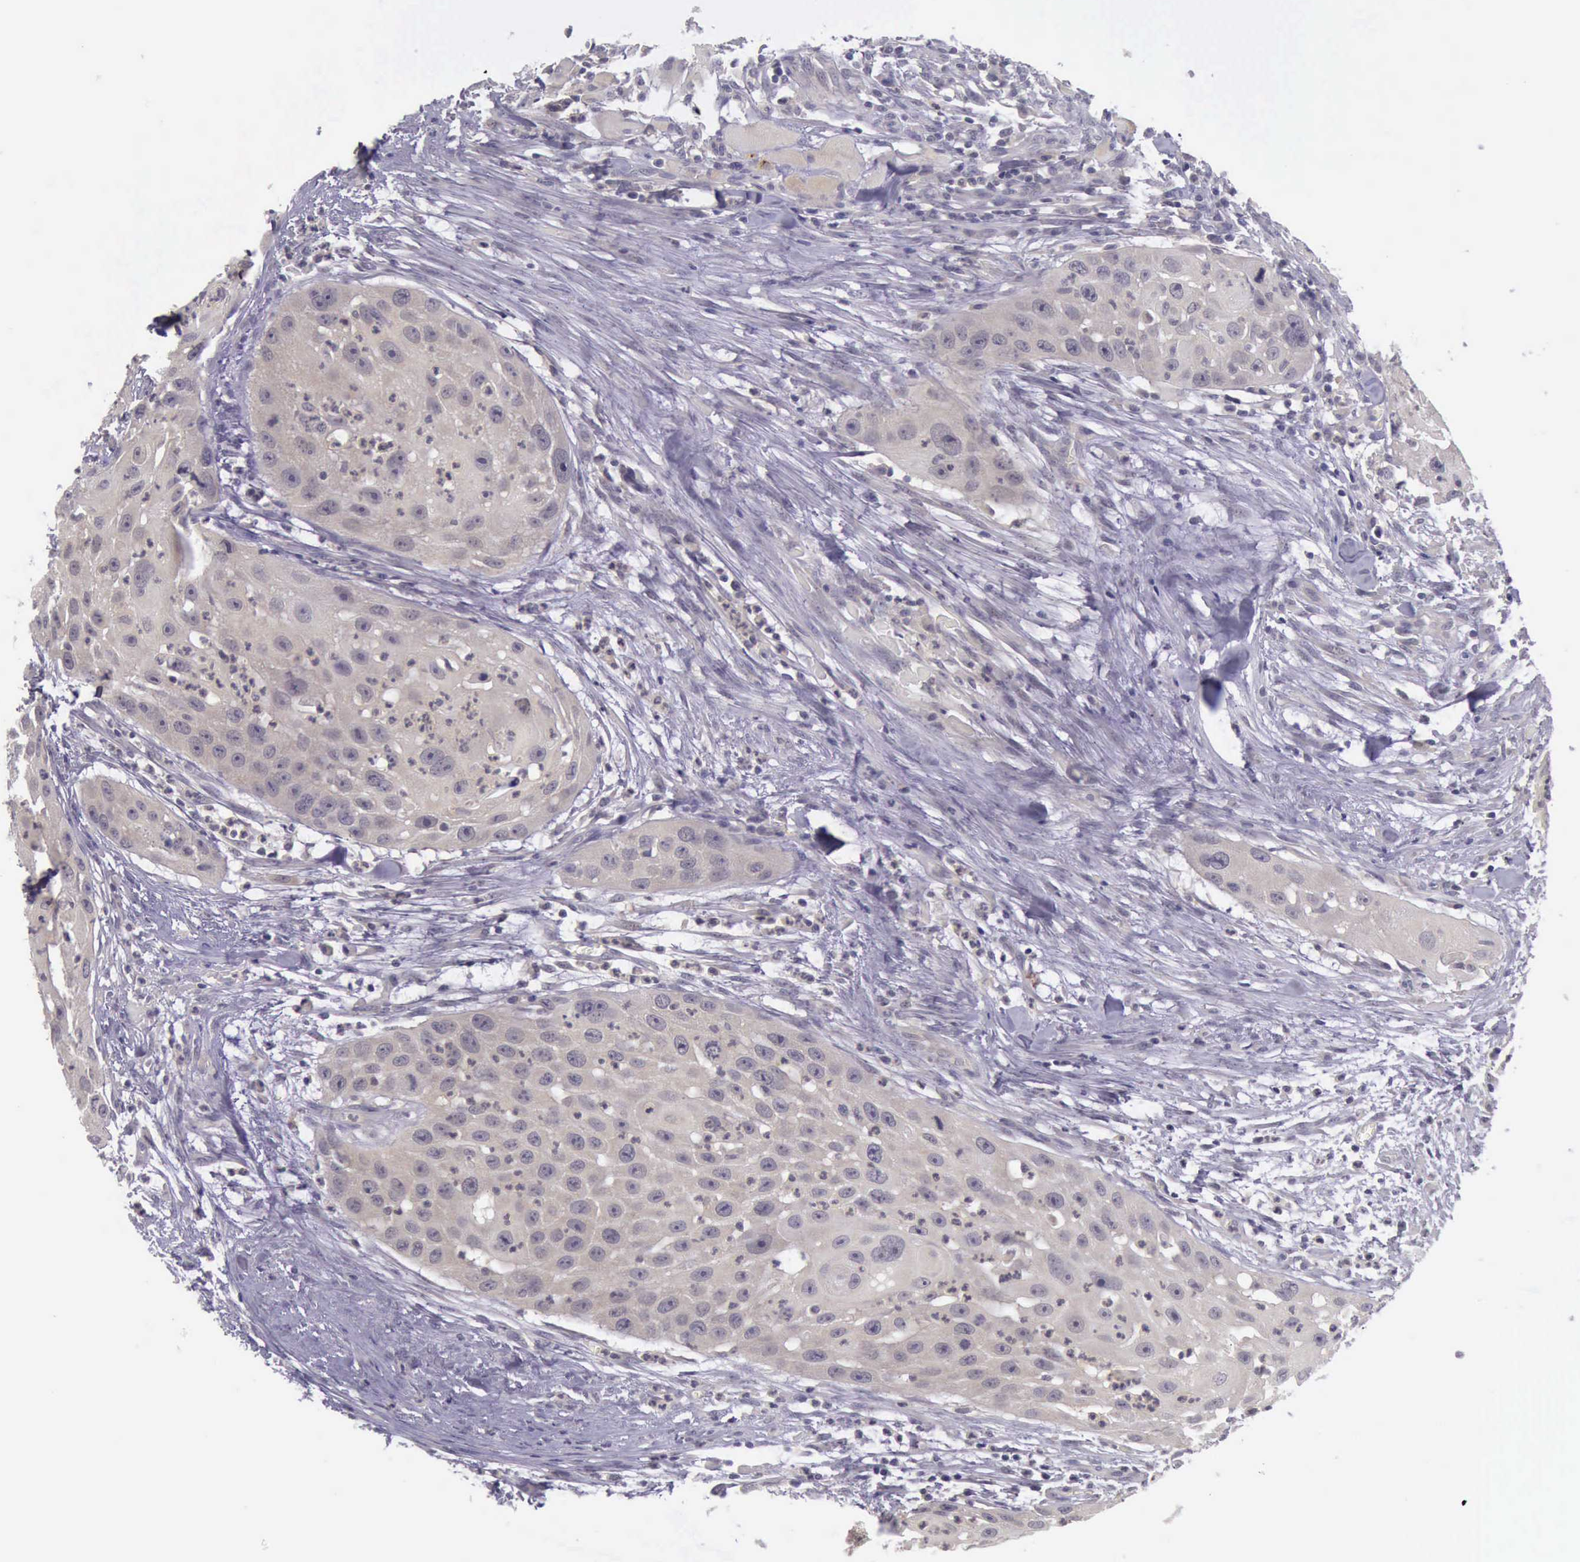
{"staining": {"intensity": "weak", "quantity": ">75%", "location": "cytoplasmic/membranous"}, "tissue": "head and neck cancer", "cell_type": "Tumor cells", "image_type": "cancer", "snomed": [{"axis": "morphology", "description": "Squamous cell carcinoma, NOS"}, {"axis": "topography", "description": "Head-Neck"}], "caption": "Protein expression analysis of human head and neck squamous cell carcinoma reveals weak cytoplasmic/membranous positivity in about >75% of tumor cells.", "gene": "ARNT2", "patient": {"sex": "male", "age": 64}}